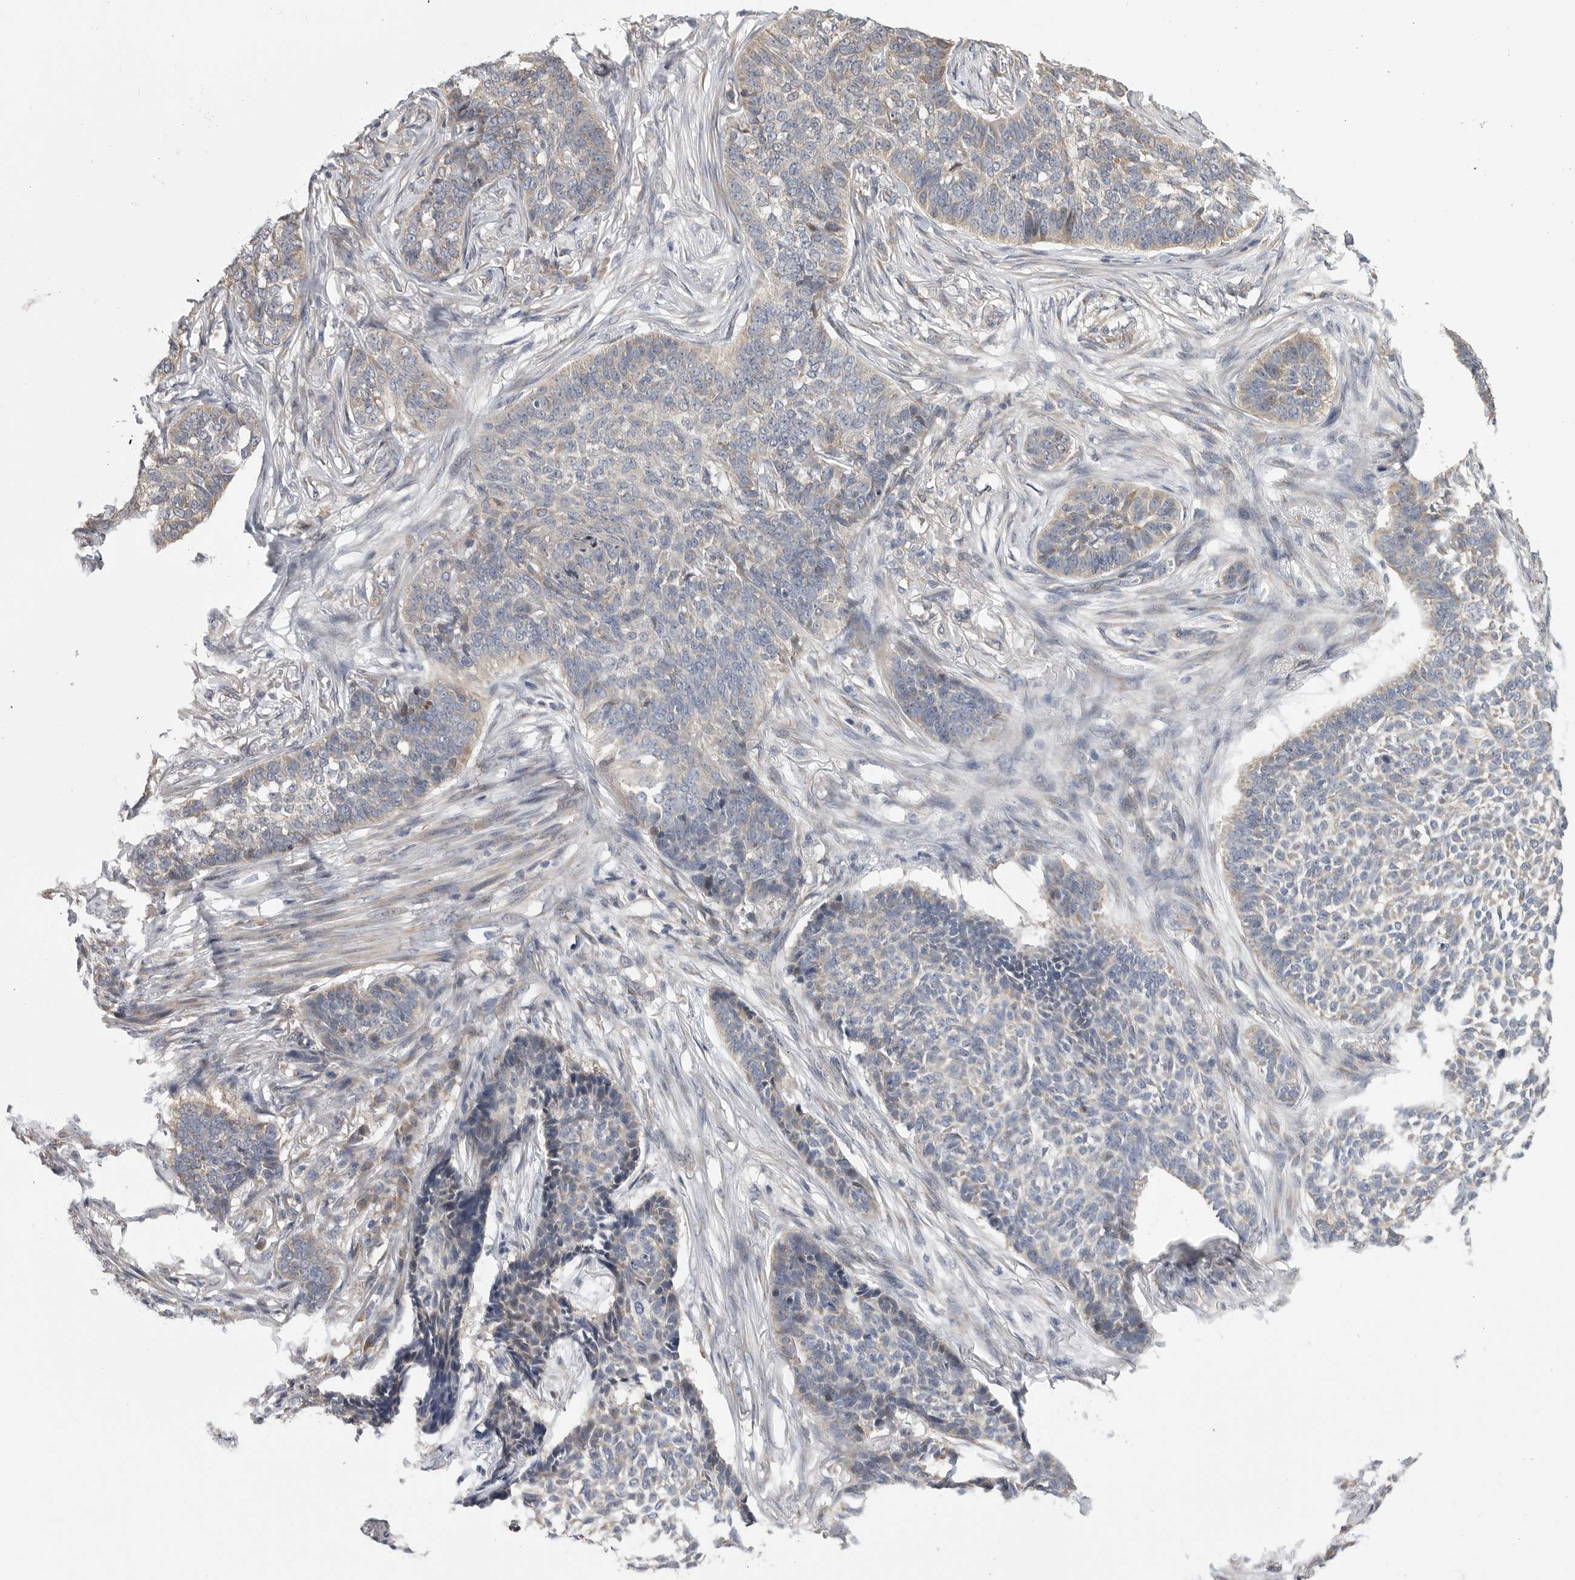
{"staining": {"intensity": "weak", "quantity": "<25%", "location": "cytoplasmic/membranous"}, "tissue": "skin cancer", "cell_type": "Tumor cells", "image_type": "cancer", "snomed": [{"axis": "morphology", "description": "Basal cell carcinoma"}, {"axis": "topography", "description": "Skin"}], "caption": "Skin cancer (basal cell carcinoma) stained for a protein using immunohistochemistry (IHC) reveals no positivity tumor cells.", "gene": "FBXO43", "patient": {"sex": "male", "age": 85}}